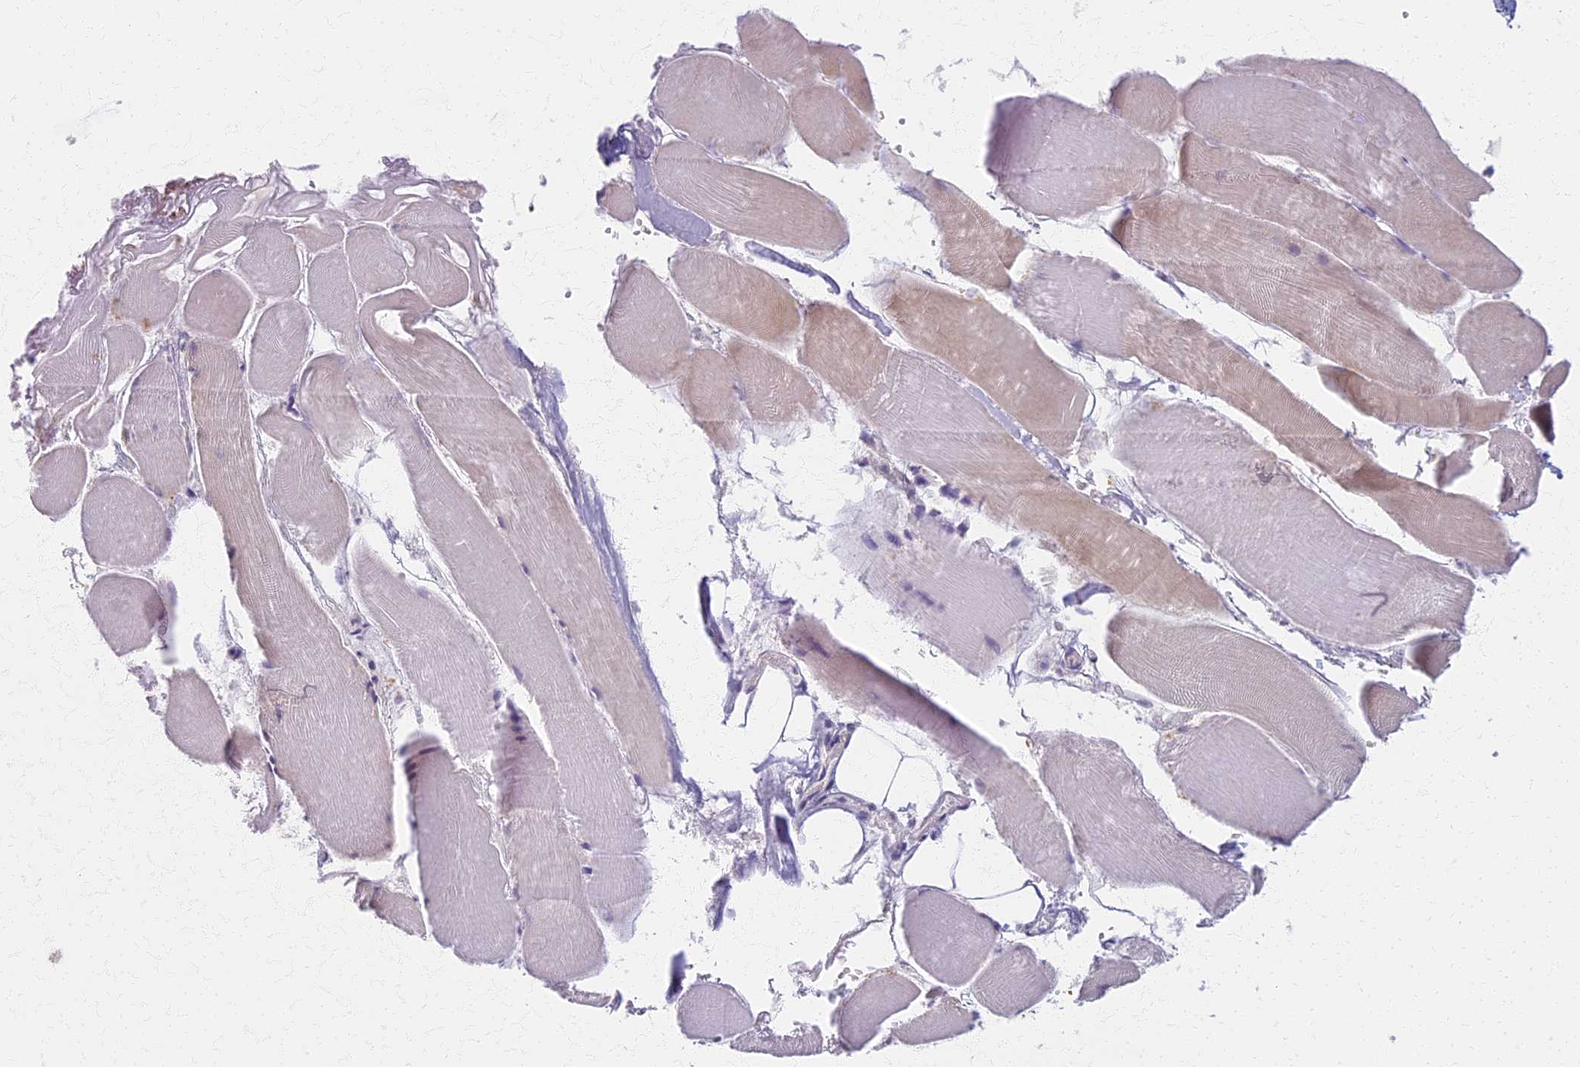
{"staining": {"intensity": "weak", "quantity": "25%-75%", "location": "cytoplasmic/membranous"}, "tissue": "skeletal muscle", "cell_type": "Myocytes", "image_type": "normal", "snomed": [{"axis": "morphology", "description": "Normal tissue, NOS"}, {"axis": "morphology", "description": "Basal cell carcinoma"}, {"axis": "topography", "description": "Skeletal muscle"}], "caption": "A high-resolution image shows immunohistochemistry (IHC) staining of unremarkable skeletal muscle, which exhibits weak cytoplasmic/membranous positivity in approximately 25%-75% of myocytes. The staining was performed using DAB (3,3'-diaminobenzidine), with brown indicating positive protein expression. Nuclei are stained blue with hematoxylin.", "gene": "MRPS25", "patient": {"sex": "female", "age": 64}}